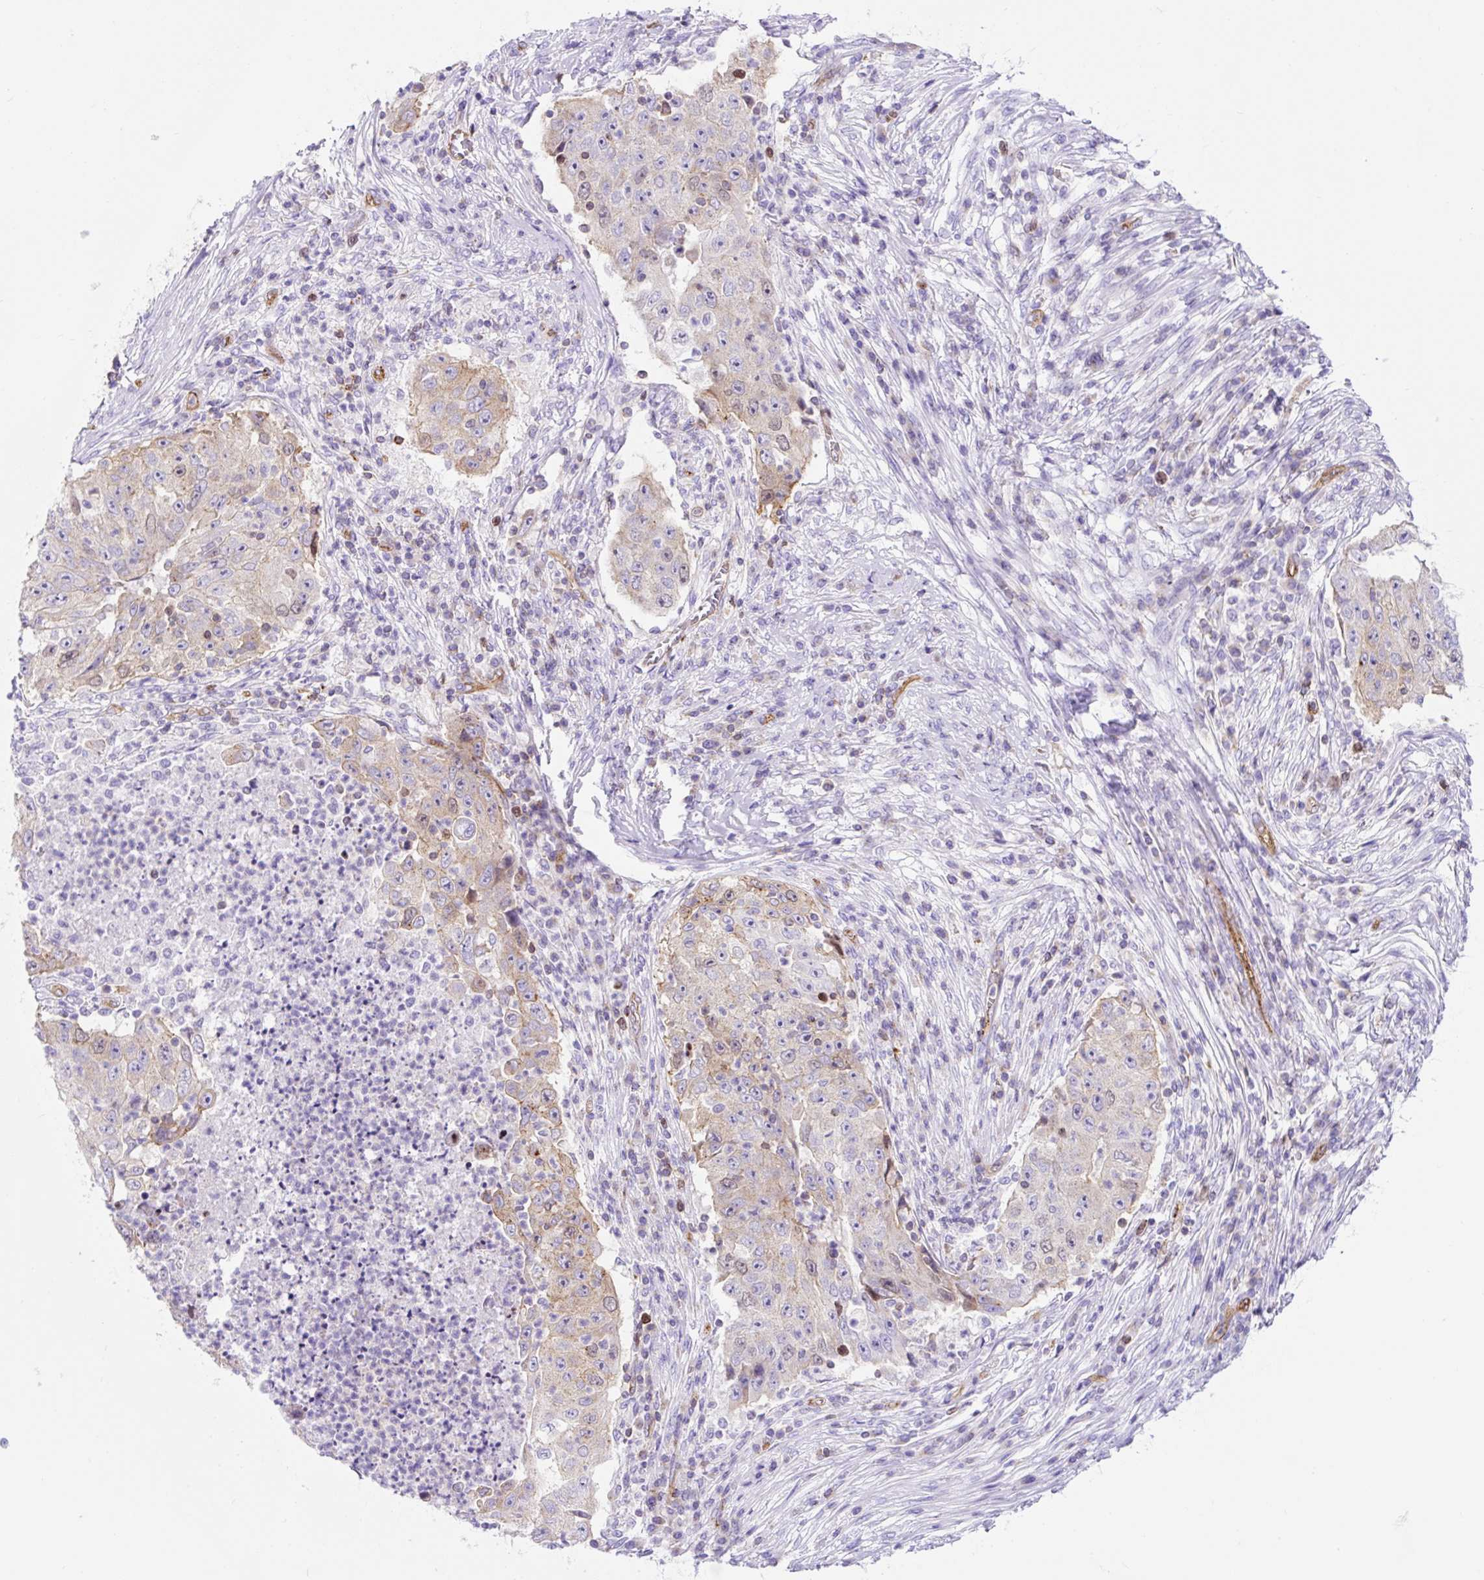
{"staining": {"intensity": "weak", "quantity": "<25%", "location": "cytoplasmic/membranous"}, "tissue": "lung cancer", "cell_type": "Tumor cells", "image_type": "cancer", "snomed": [{"axis": "morphology", "description": "Squamous cell carcinoma, NOS"}, {"axis": "topography", "description": "Lung"}], "caption": "High power microscopy micrograph of an immunohistochemistry (IHC) image of squamous cell carcinoma (lung), revealing no significant staining in tumor cells.", "gene": "HIP1R", "patient": {"sex": "male", "age": 64}}